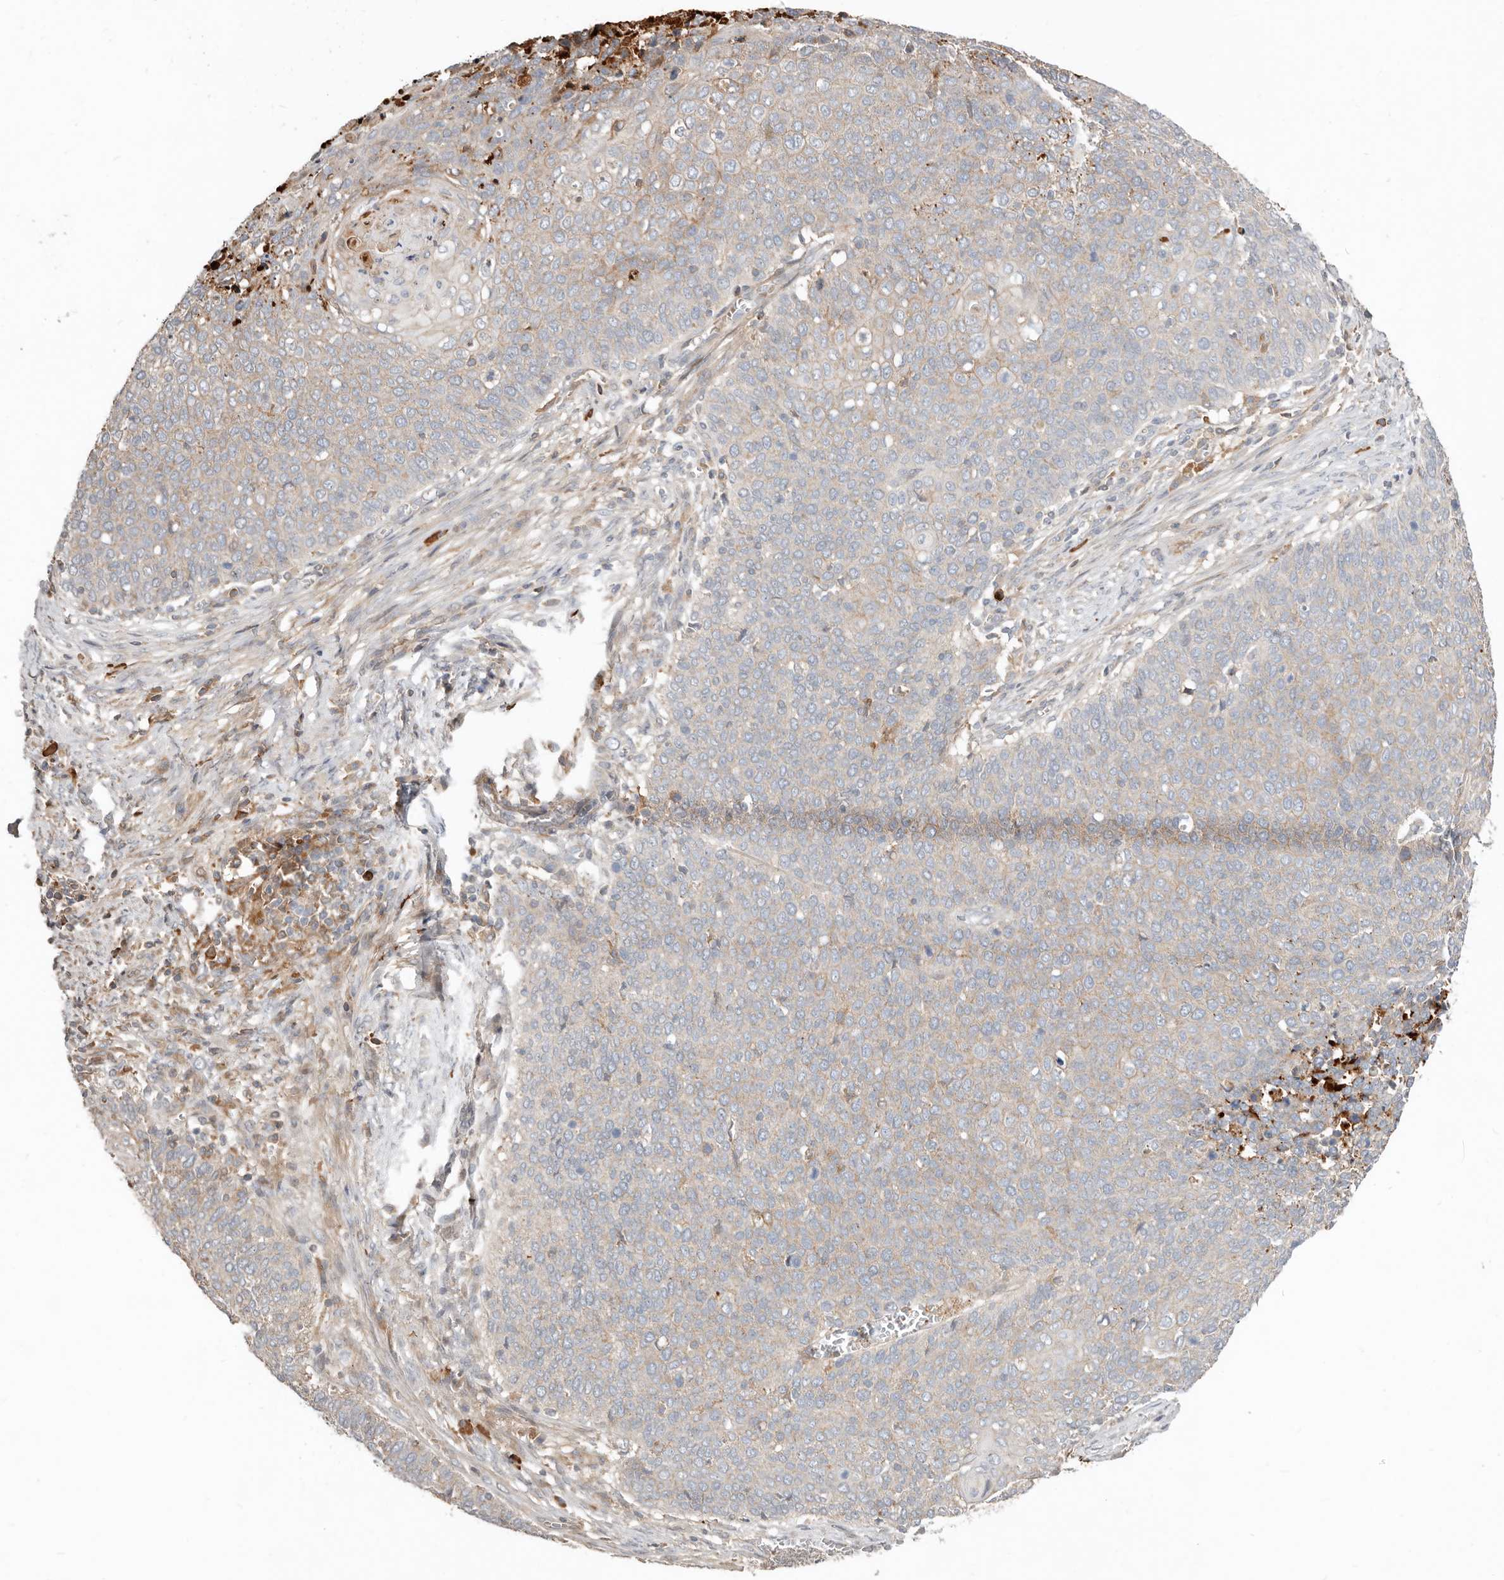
{"staining": {"intensity": "weak", "quantity": "25%-75%", "location": "cytoplasmic/membranous"}, "tissue": "cervical cancer", "cell_type": "Tumor cells", "image_type": "cancer", "snomed": [{"axis": "morphology", "description": "Squamous cell carcinoma, NOS"}, {"axis": "topography", "description": "Cervix"}], "caption": "Immunohistochemistry (IHC) micrograph of neoplastic tissue: human cervical squamous cell carcinoma stained using immunohistochemistry shows low levels of weak protein expression localized specifically in the cytoplasmic/membranous of tumor cells, appearing as a cytoplasmic/membranous brown color.", "gene": "MTFR2", "patient": {"sex": "female", "age": 39}}